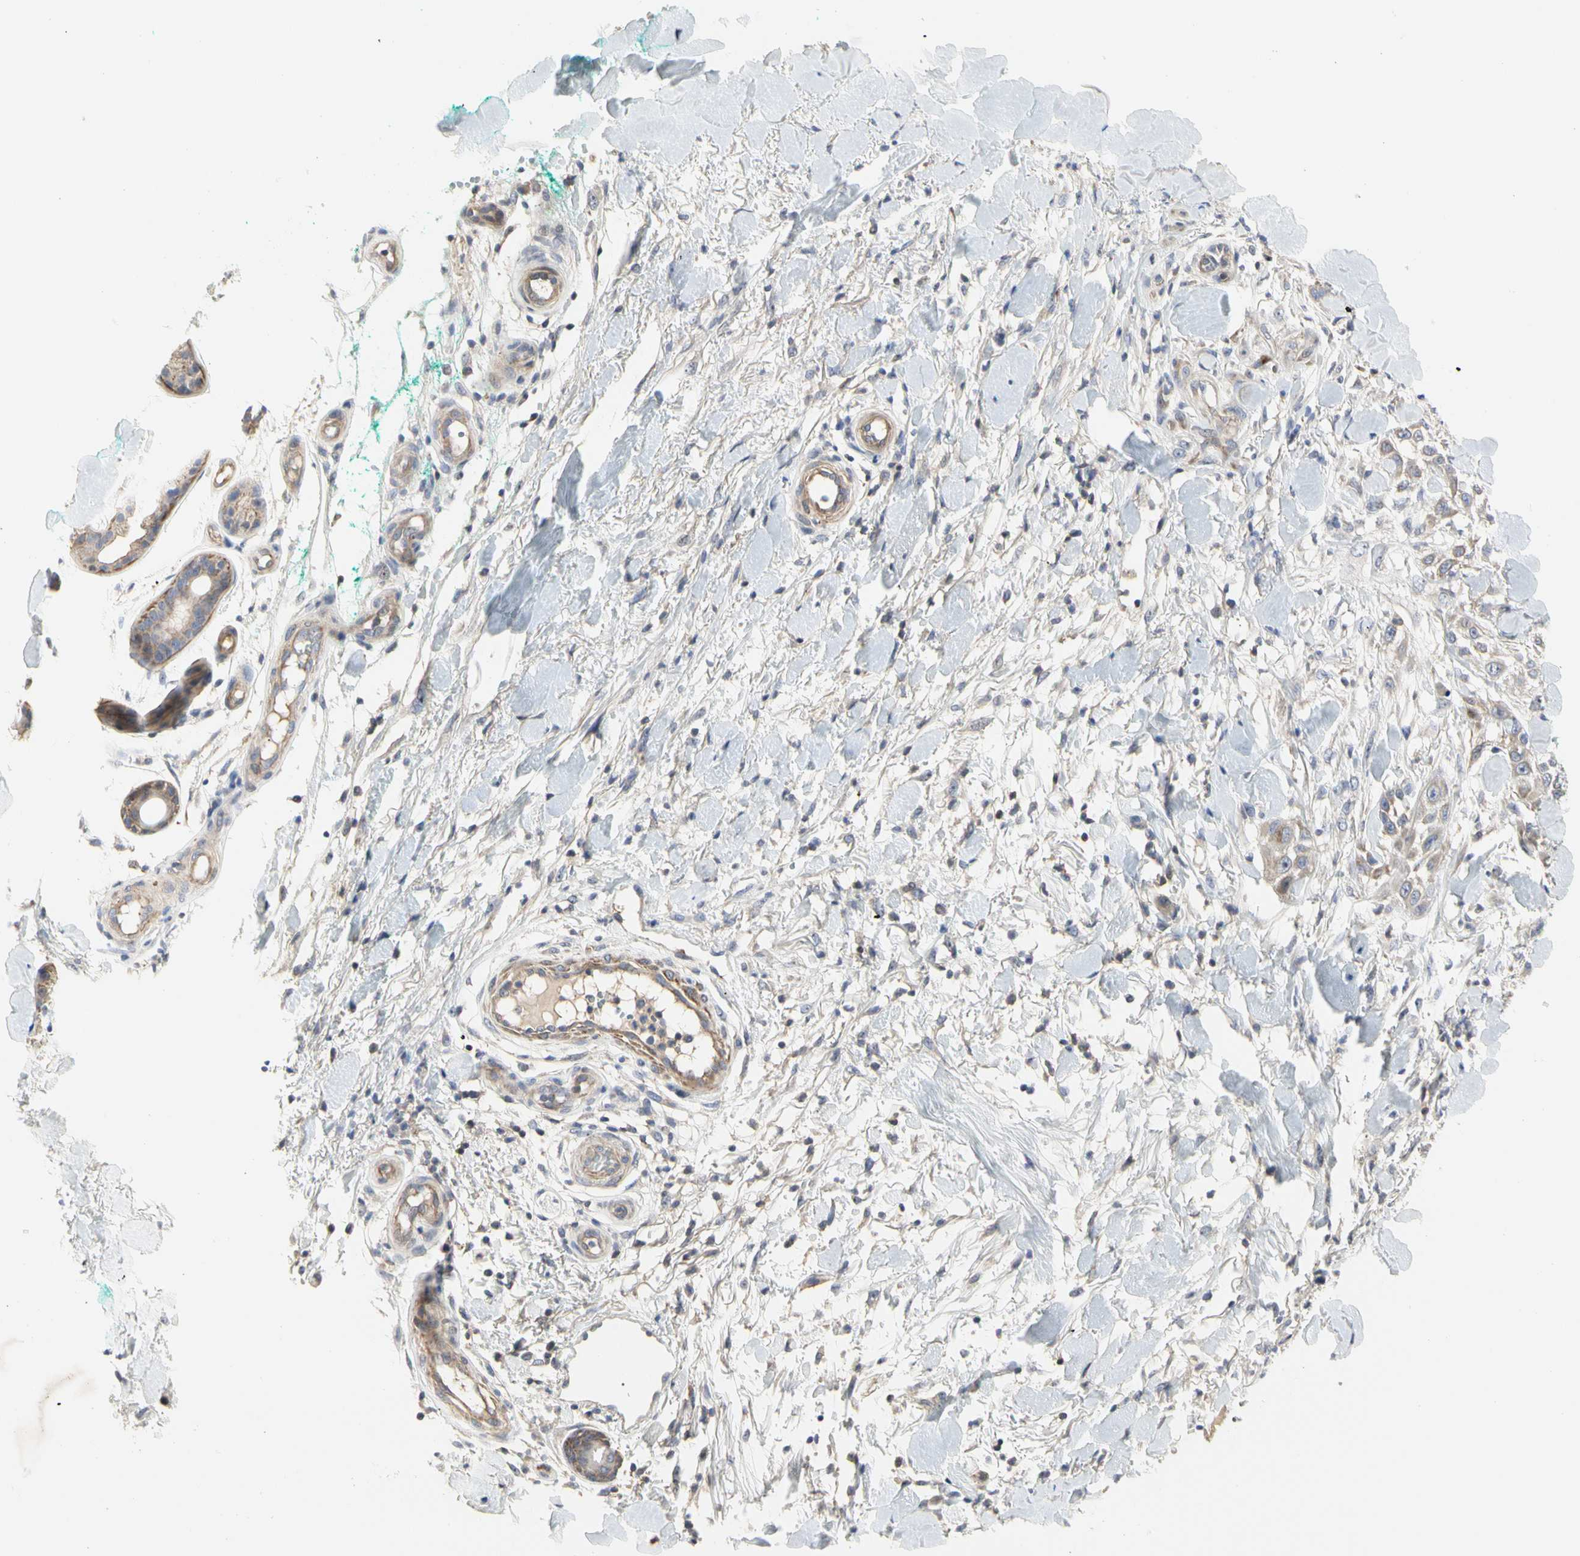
{"staining": {"intensity": "weak", "quantity": ">75%", "location": "cytoplasmic/membranous"}, "tissue": "skin cancer", "cell_type": "Tumor cells", "image_type": "cancer", "snomed": [{"axis": "morphology", "description": "Squamous cell carcinoma, NOS"}, {"axis": "topography", "description": "Skin"}], "caption": "Immunohistochemistry (DAB (3,3'-diaminobenzidine)) staining of human skin cancer (squamous cell carcinoma) exhibits weak cytoplasmic/membranous protein expression in approximately >75% of tumor cells.", "gene": "SHANK2", "patient": {"sex": "female", "age": 42}}